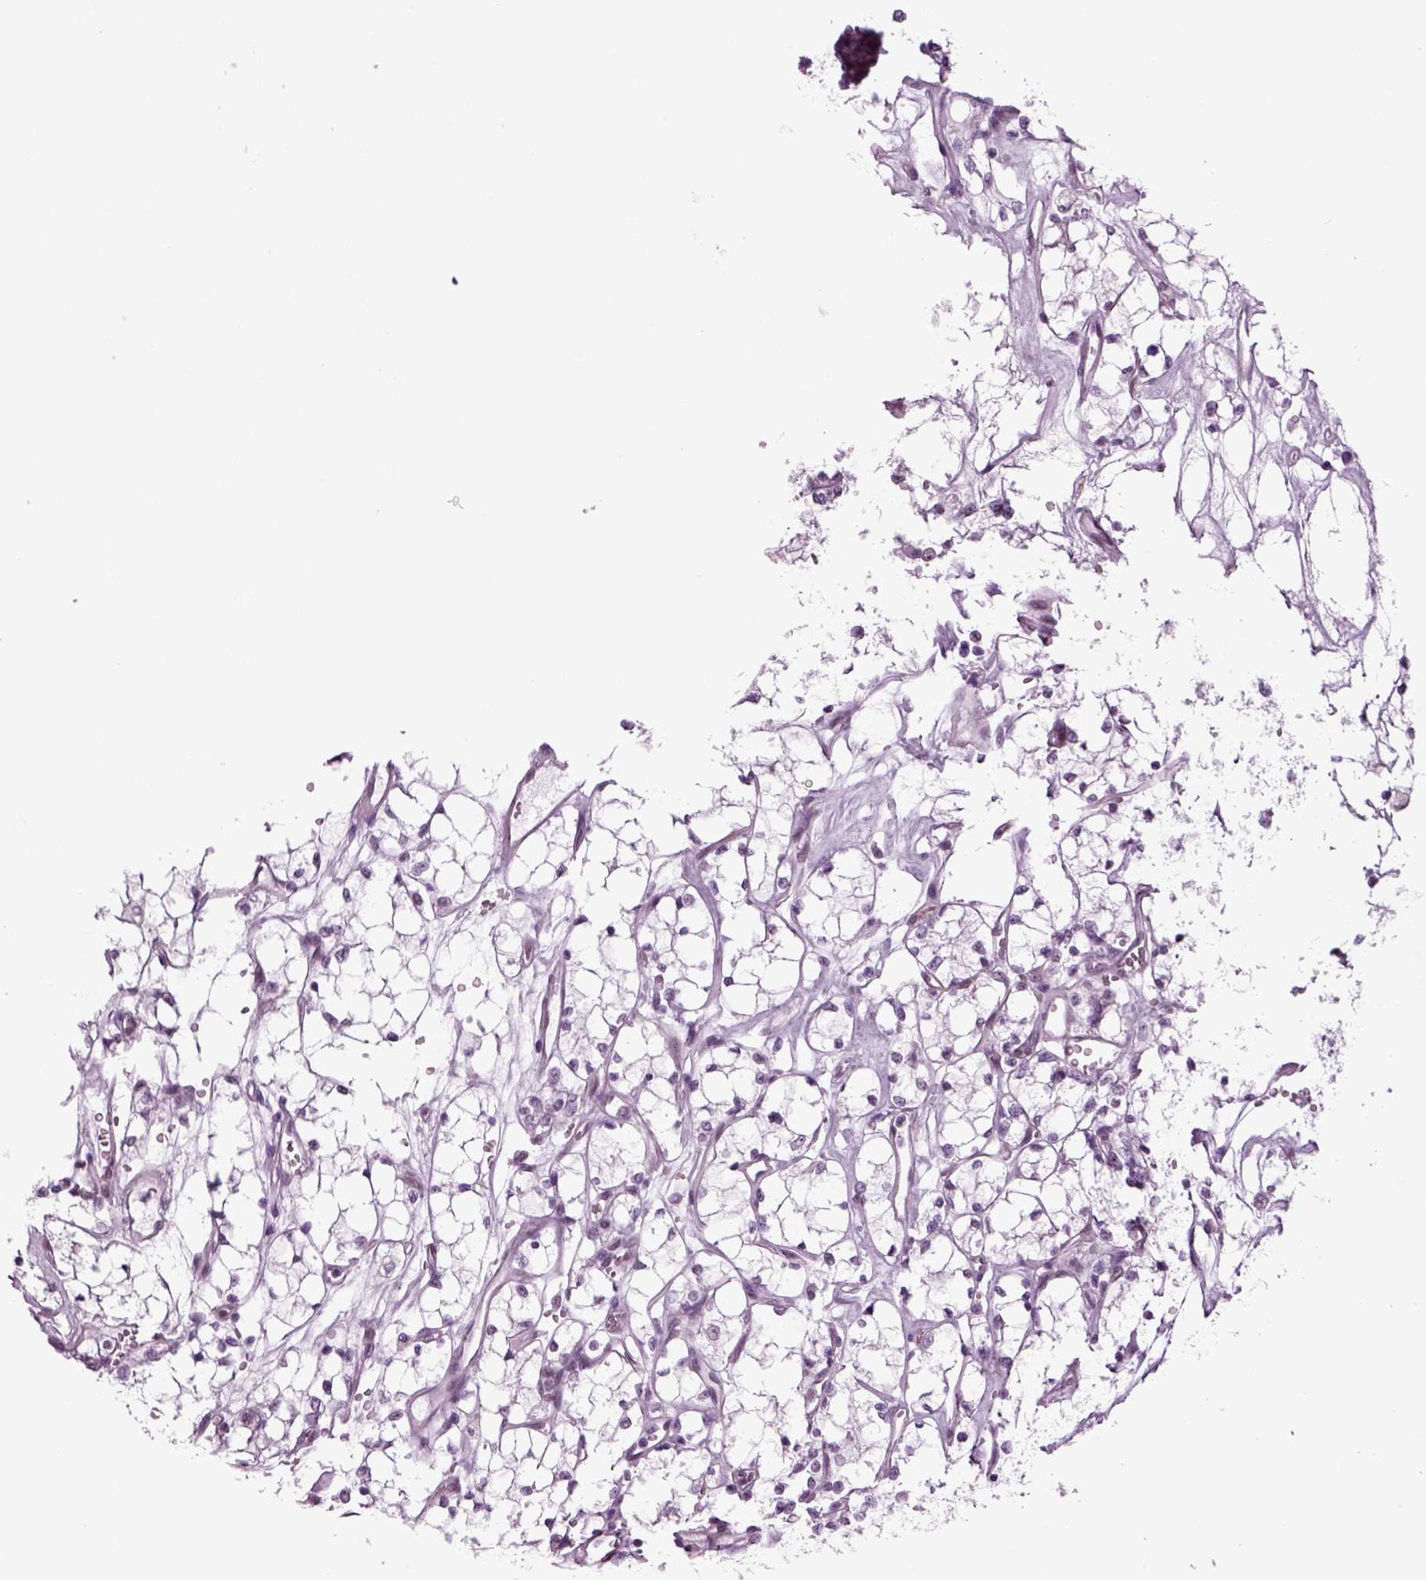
{"staining": {"intensity": "negative", "quantity": "none", "location": "none"}, "tissue": "renal cancer", "cell_type": "Tumor cells", "image_type": "cancer", "snomed": [{"axis": "morphology", "description": "Adenocarcinoma, NOS"}, {"axis": "topography", "description": "Kidney"}], "caption": "IHC micrograph of neoplastic tissue: adenocarcinoma (renal) stained with DAB reveals no significant protein expression in tumor cells. (Brightfield microscopy of DAB (3,3'-diaminobenzidine) immunohistochemistry (IHC) at high magnification).", "gene": "RFX3", "patient": {"sex": "female", "age": 69}}